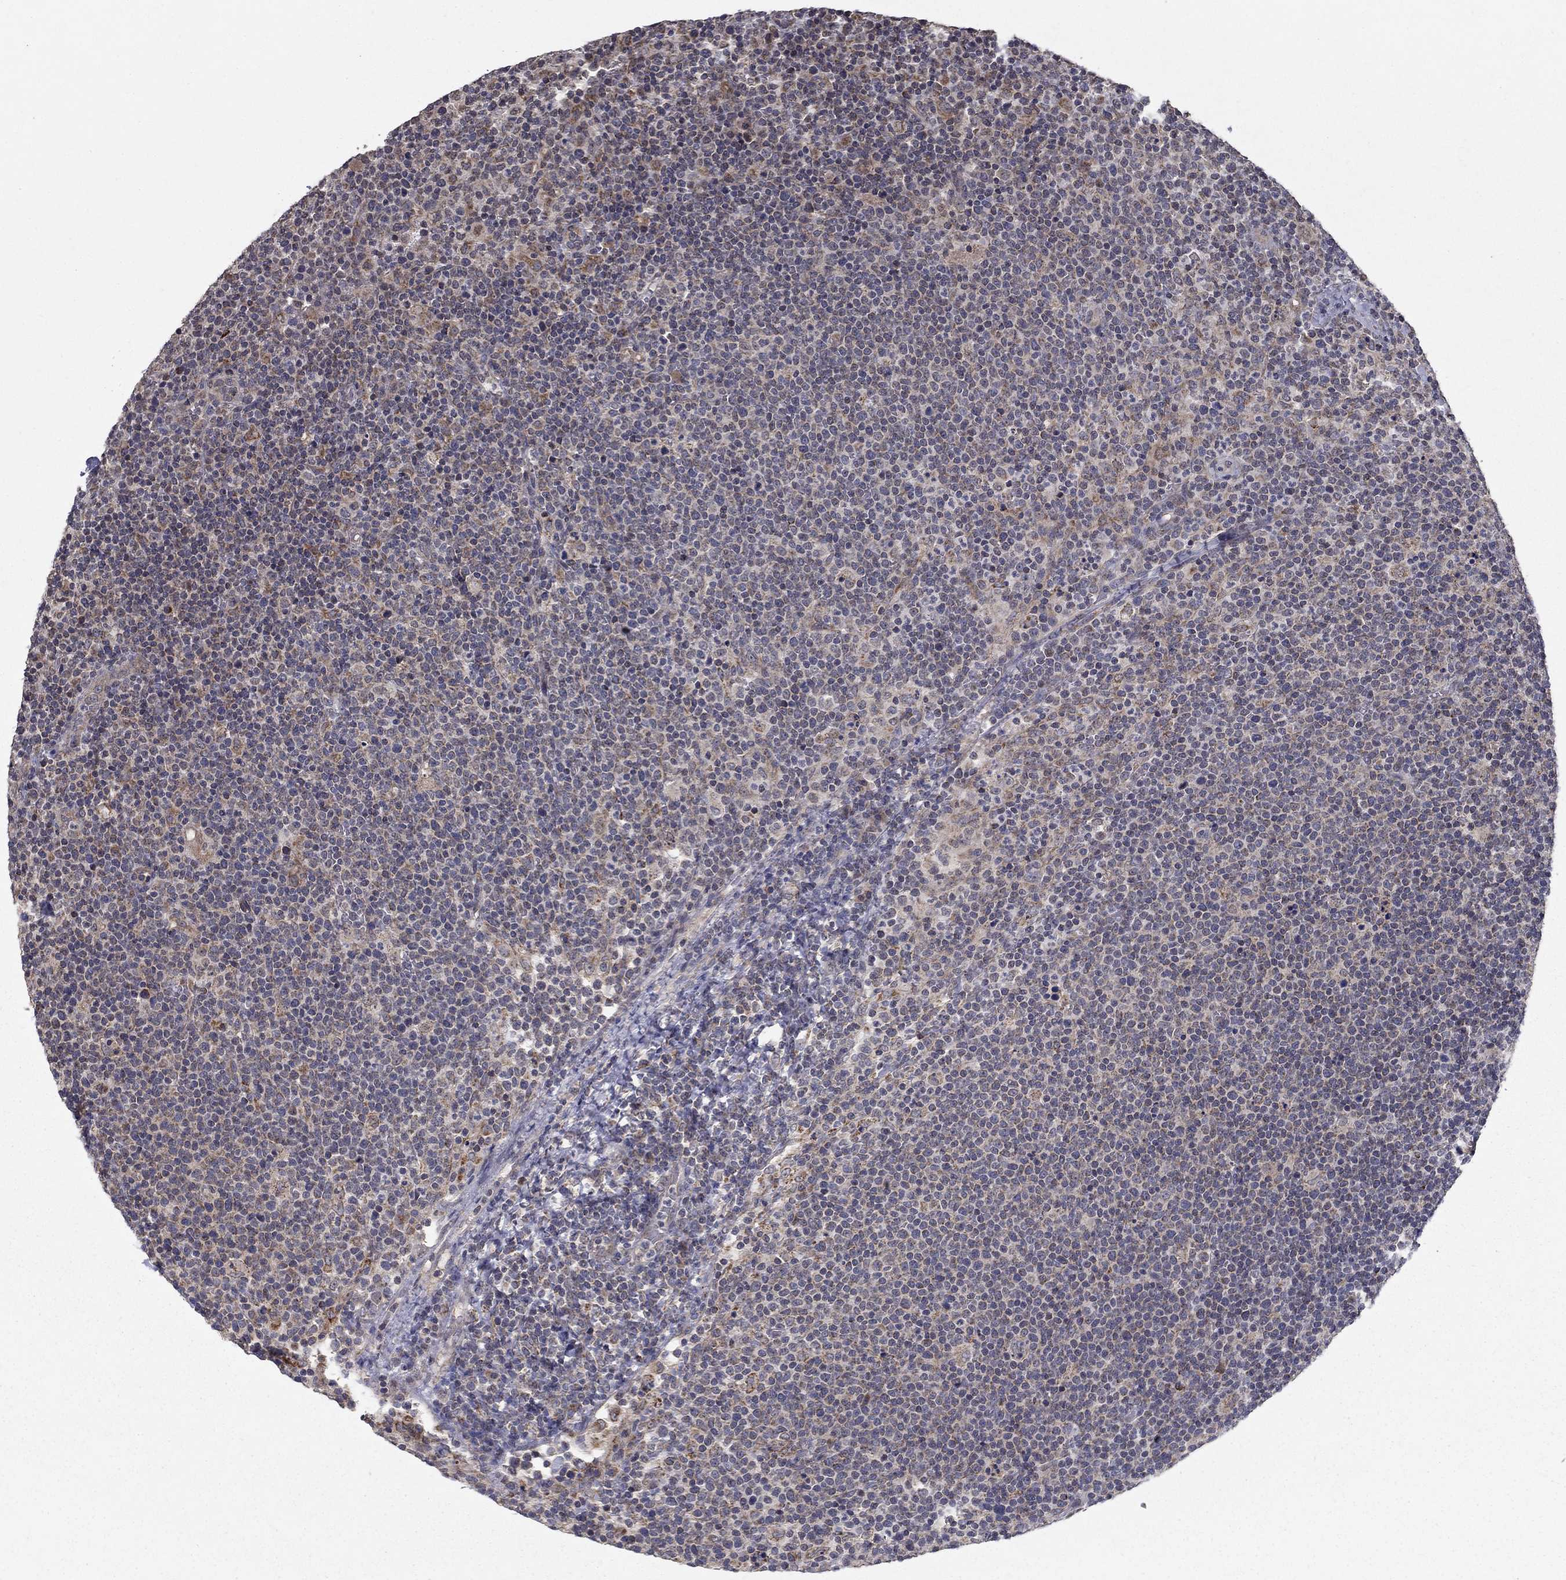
{"staining": {"intensity": "moderate", "quantity": "<25%", "location": "cytoplasmic/membranous"}, "tissue": "lymphoma", "cell_type": "Tumor cells", "image_type": "cancer", "snomed": [{"axis": "morphology", "description": "Malignant lymphoma, non-Hodgkin's type, High grade"}, {"axis": "topography", "description": "Lymph node"}], "caption": "Malignant lymphoma, non-Hodgkin's type (high-grade) stained with a brown dye demonstrates moderate cytoplasmic/membranous positive staining in approximately <25% of tumor cells.", "gene": "SLC2A13", "patient": {"sex": "male", "age": 61}}